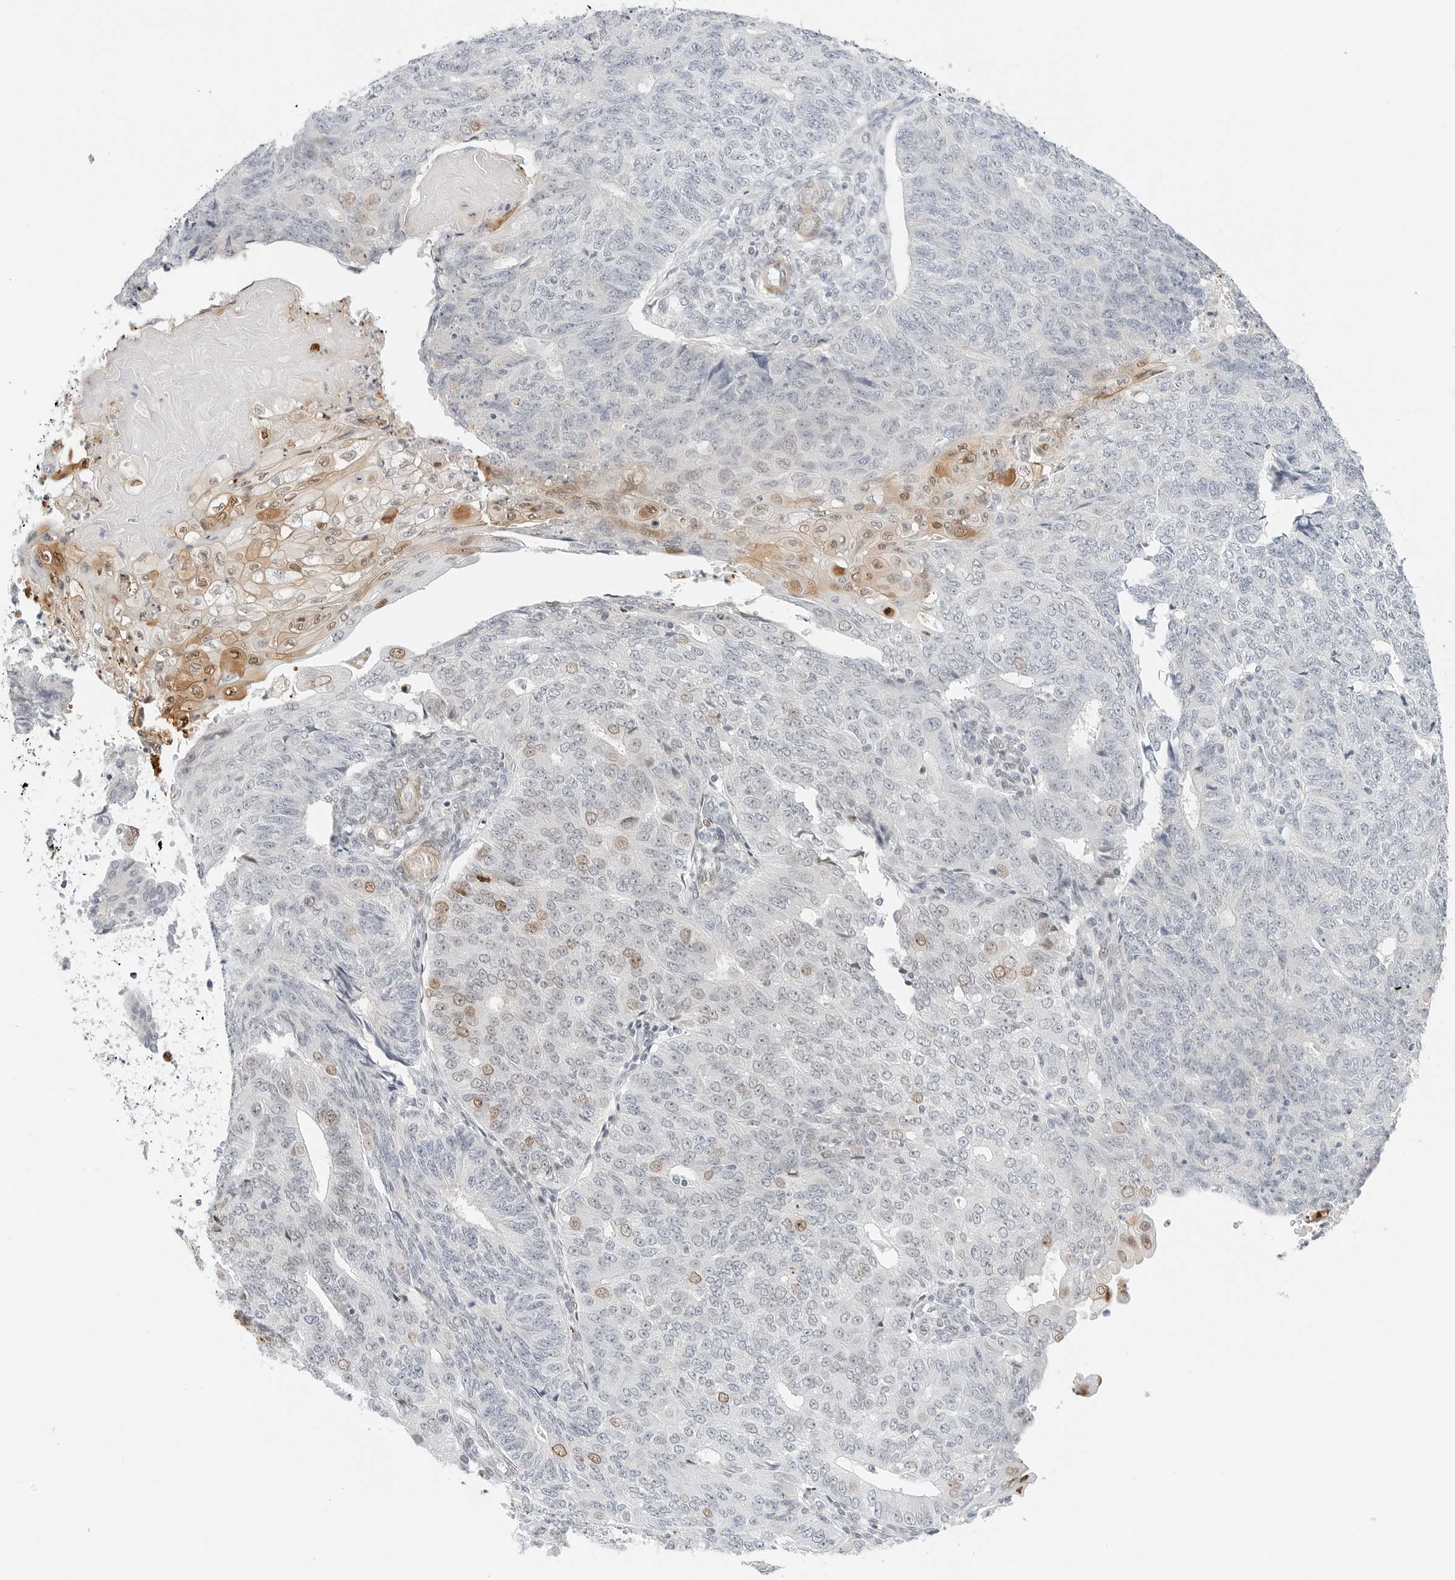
{"staining": {"intensity": "moderate", "quantity": "<25%", "location": "nuclear"}, "tissue": "endometrial cancer", "cell_type": "Tumor cells", "image_type": "cancer", "snomed": [{"axis": "morphology", "description": "Adenocarcinoma, NOS"}, {"axis": "topography", "description": "Endometrium"}], "caption": "Endometrial adenocarcinoma stained for a protein (brown) reveals moderate nuclear positive positivity in about <25% of tumor cells.", "gene": "SPIDR", "patient": {"sex": "female", "age": 32}}